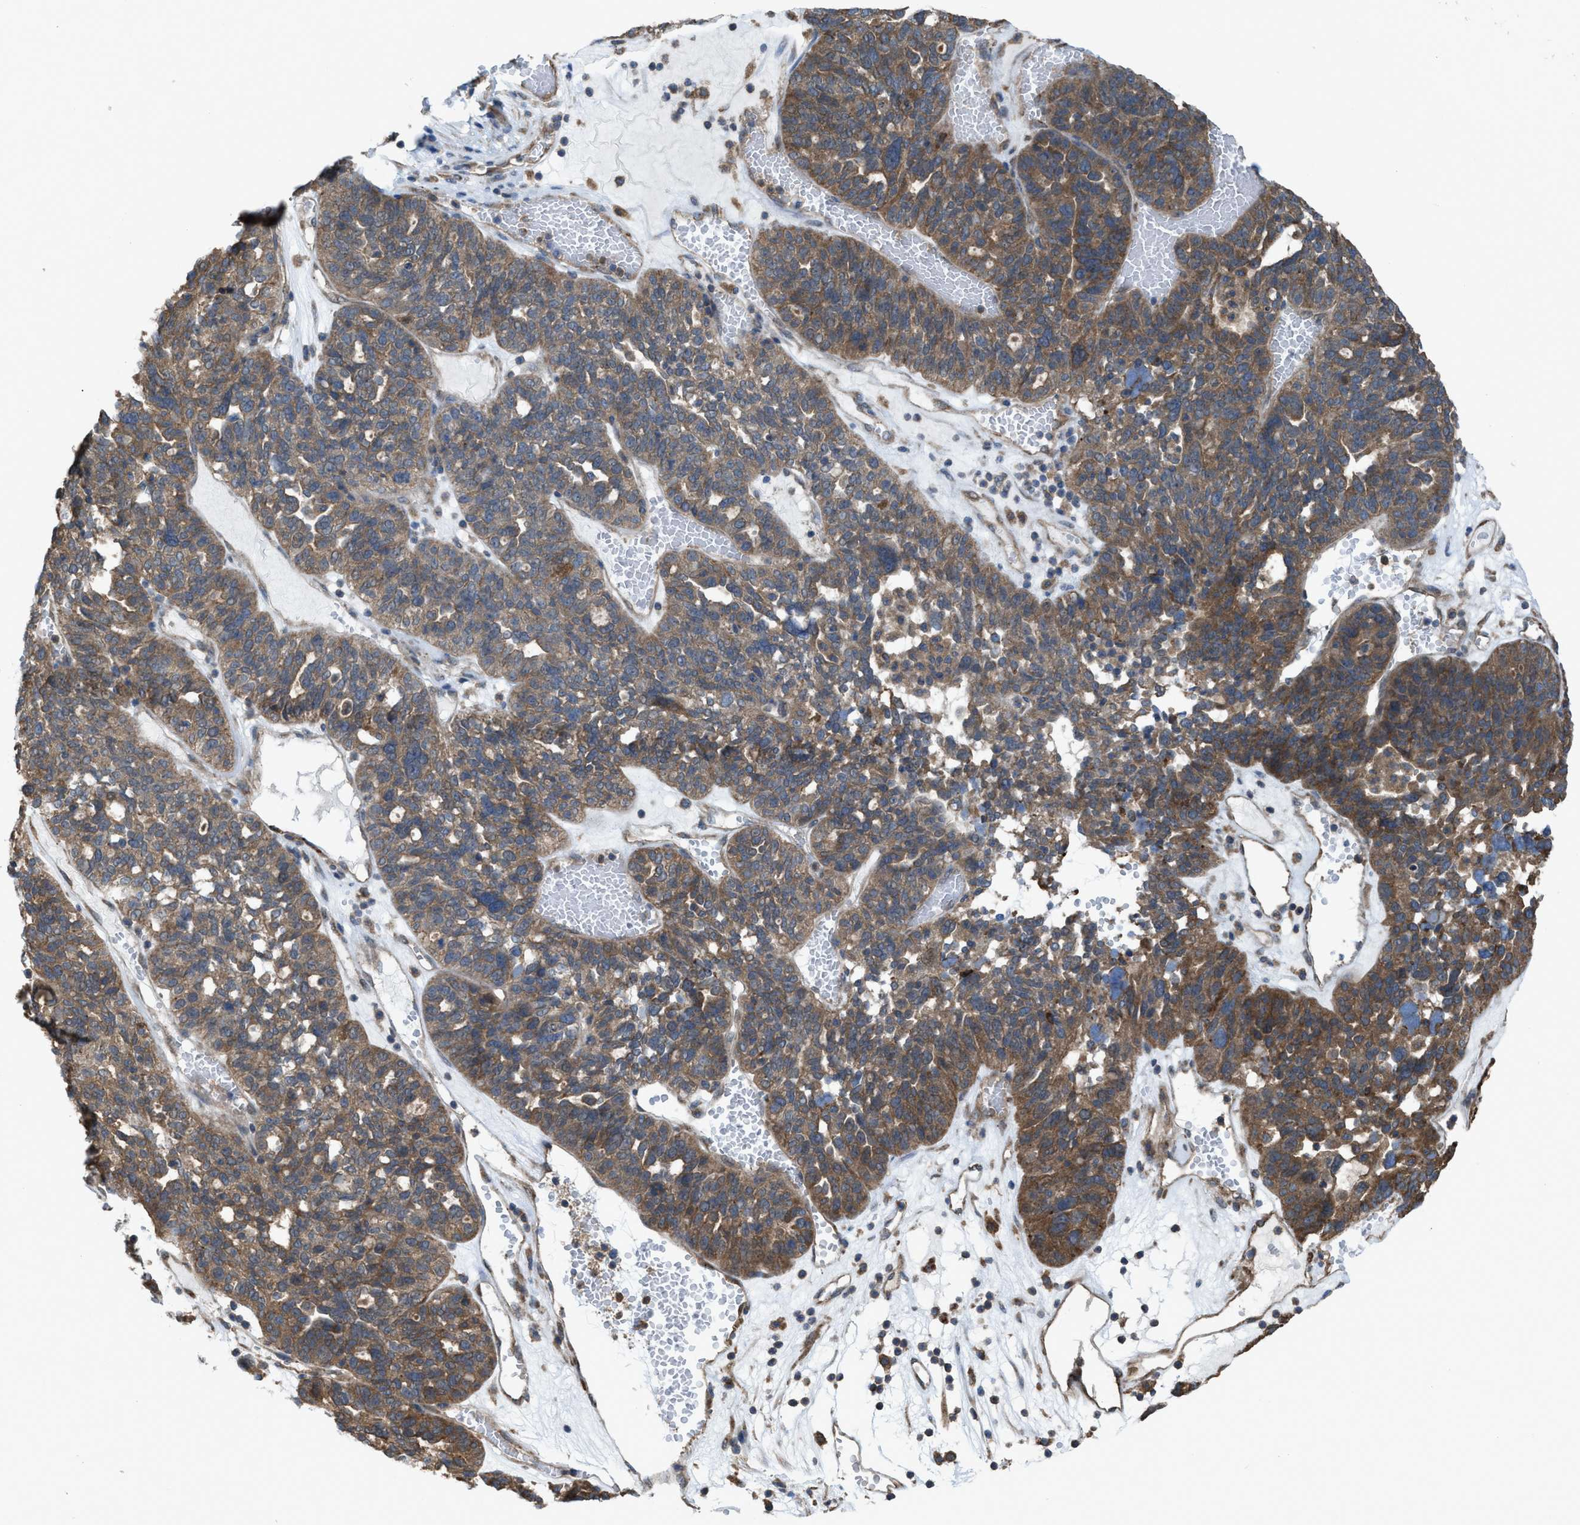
{"staining": {"intensity": "moderate", "quantity": ">75%", "location": "cytoplasmic/membranous"}, "tissue": "ovarian cancer", "cell_type": "Tumor cells", "image_type": "cancer", "snomed": [{"axis": "morphology", "description": "Cystadenocarcinoma, serous, NOS"}, {"axis": "topography", "description": "Ovary"}], "caption": "Immunohistochemical staining of ovarian serous cystadenocarcinoma displays medium levels of moderate cytoplasmic/membranous expression in approximately >75% of tumor cells.", "gene": "PLAA", "patient": {"sex": "female", "age": 59}}